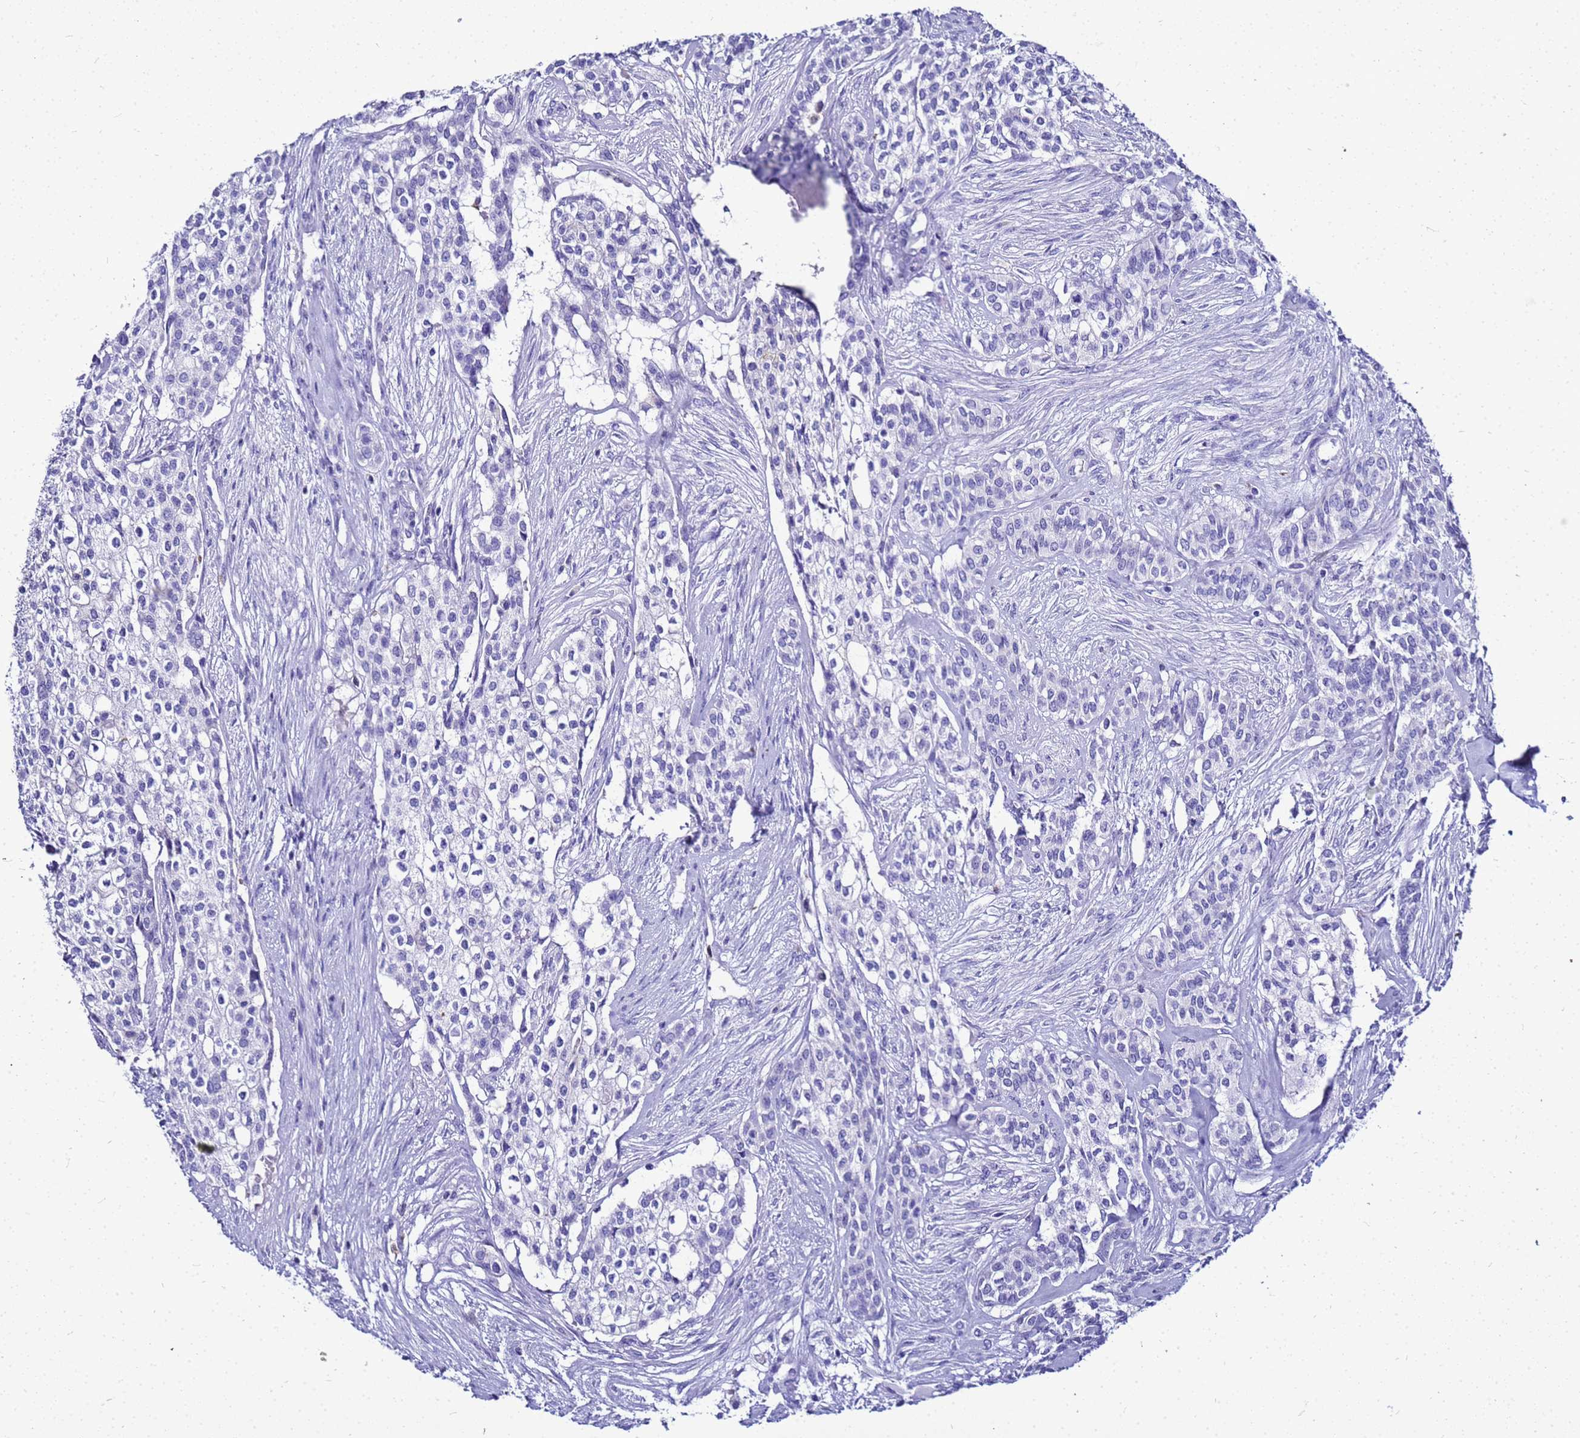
{"staining": {"intensity": "negative", "quantity": "none", "location": "none"}, "tissue": "head and neck cancer", "cell_type": "Tumor cells", "image_type": "cancer", "snomed": [{"axis": "morphology", "description": "Adenocarcinoma, NOS"}, {"axis": "topography", "description": "Head-Neck"}], "caption": "IHC micrograph of head and neck adenocarcinoma stained for a protein (brown), which shows no expression in tumor cells. Nuclei are stained in blue.", "gene": "CSTA", "patient": {"sex": "male", "age": 81}}